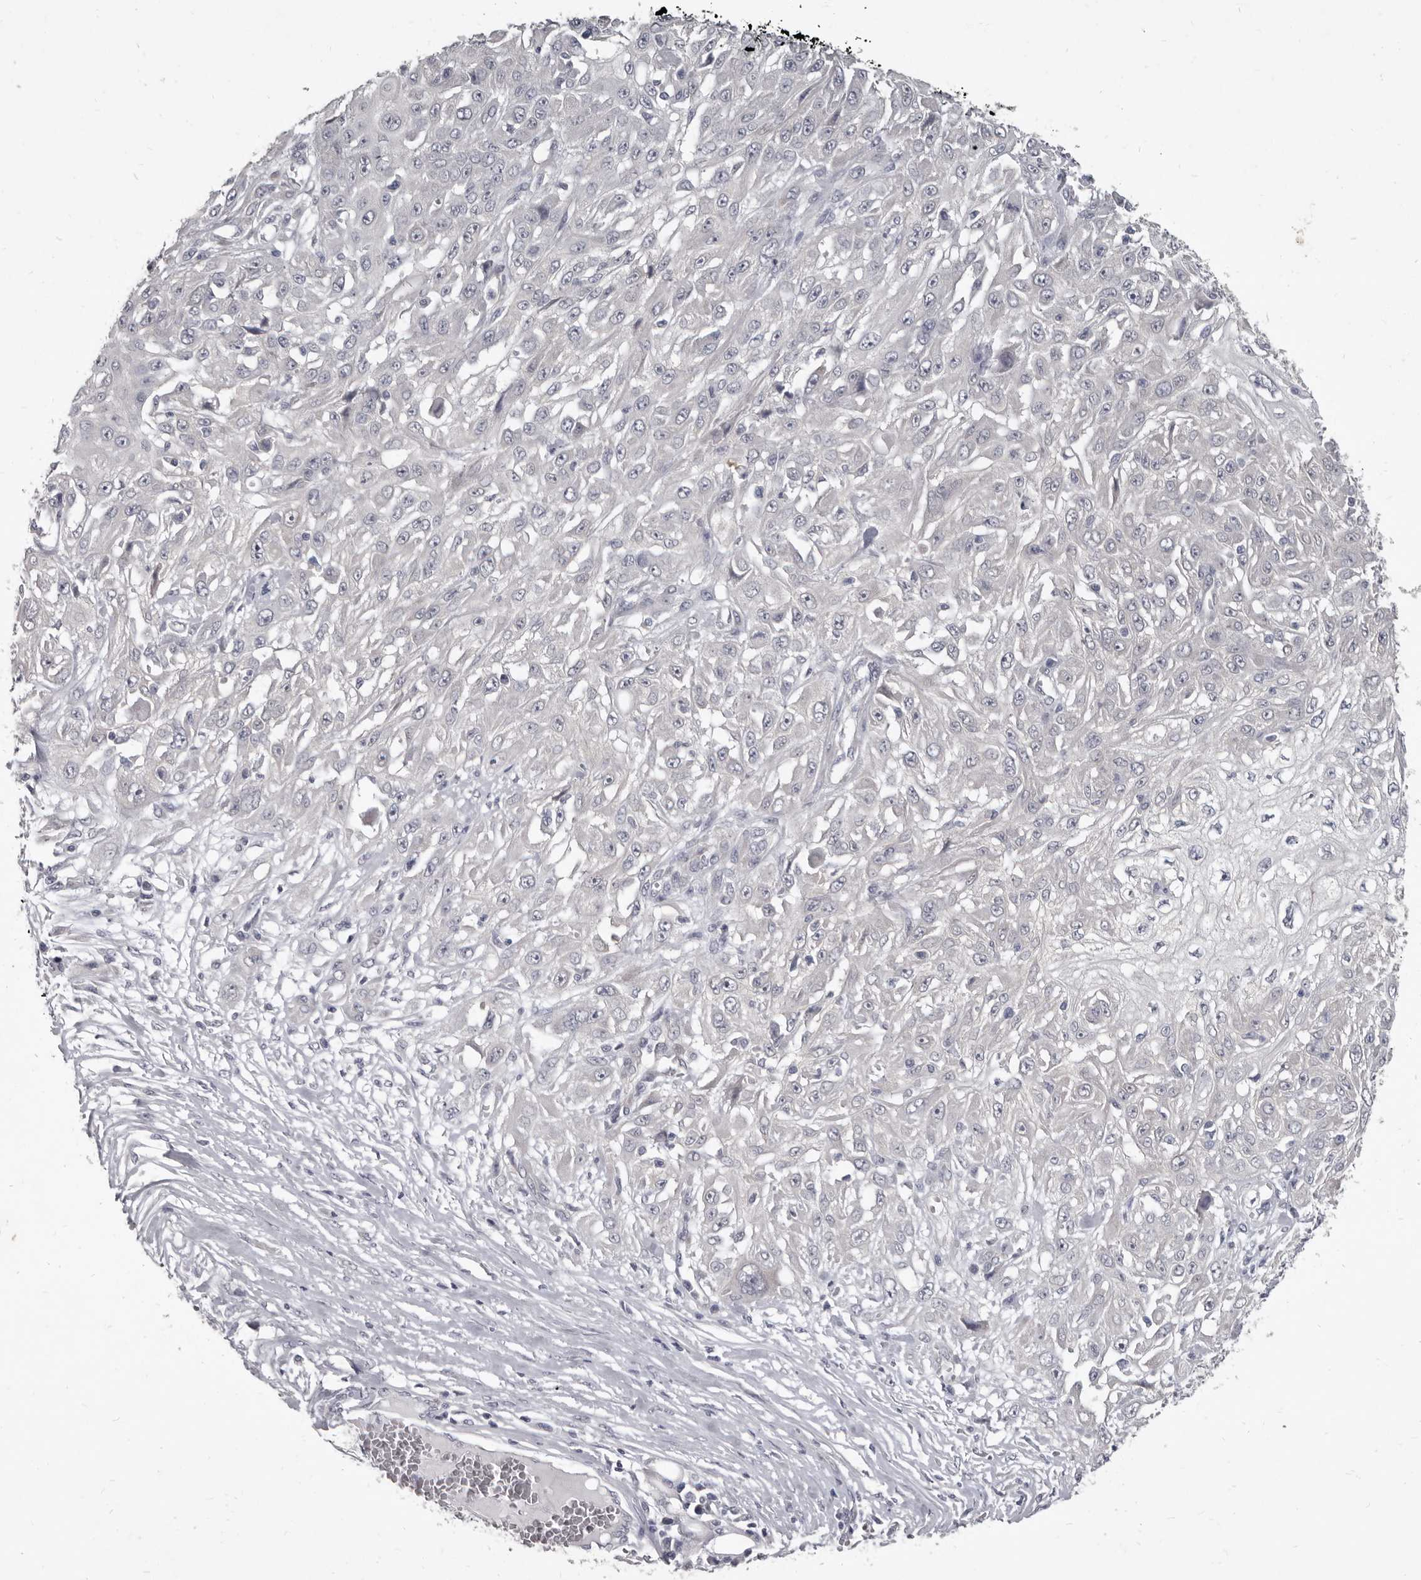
{"staining": {"intensity": "negative", "quantity": "none", "location": "none"}, "tissue": "skin cancer", "cell_type": "Tumor cells", "image_type": "cancer", "snomed": [{"axis": "morphology", "description": "Squamous cell carcinoma, NOS"}, {"axis": "morphology", "description": "Squamous cell carcinoma, metastatic, NOS"}, {"axis": "topography", "description": "Skin"}, {"axis": "topography", "description": "Lymph node"}], "caption": "Micrograph shows no protein expression in tumor cells of skin squamous cell carcinoma tissue.", "gene": "GSK3B", "patient": {"sex": "male", "age": 75}}